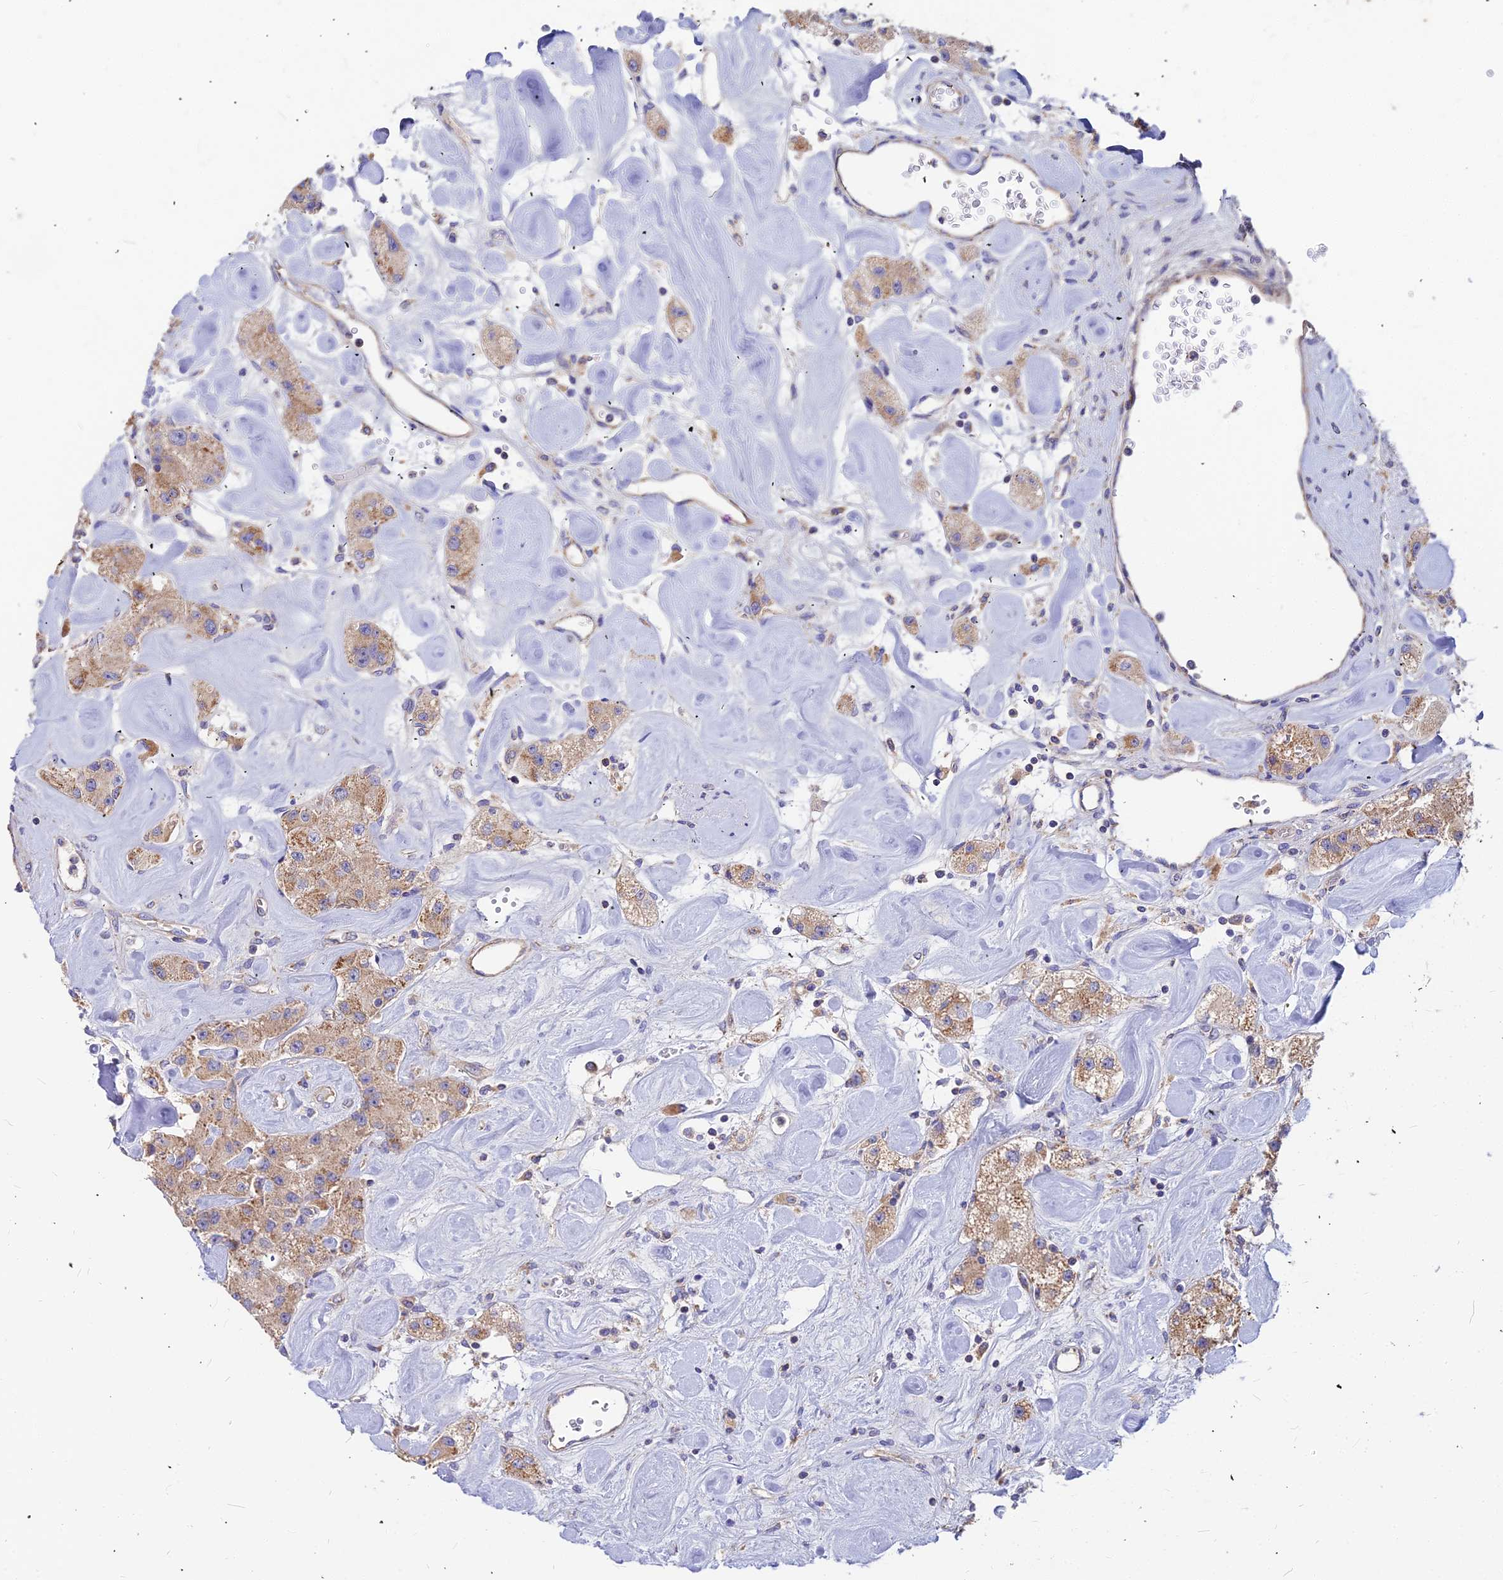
{"staining": {"intensity": "weak", "quantity": ">75%", "location": "cytoplasmic/membranous"}, "tissue": "carcinoid", "cell_type": "Tumor cells", "image_type": "cancer", "snomed": [{"axis": "morphology", "description": "Carcinoid, malignant, NOS"}, {"axis": "topography", "description": "Pancreas"}], "caption": "High-power microscopy captured an immunohistochemistry photomicrograph of carcinoid, revealing weak cytoplasmic/membranous positivity in about >75% of tumor cells.", "gene": "ASPHD1", "patient": {"sex": "male", "age": 41}}